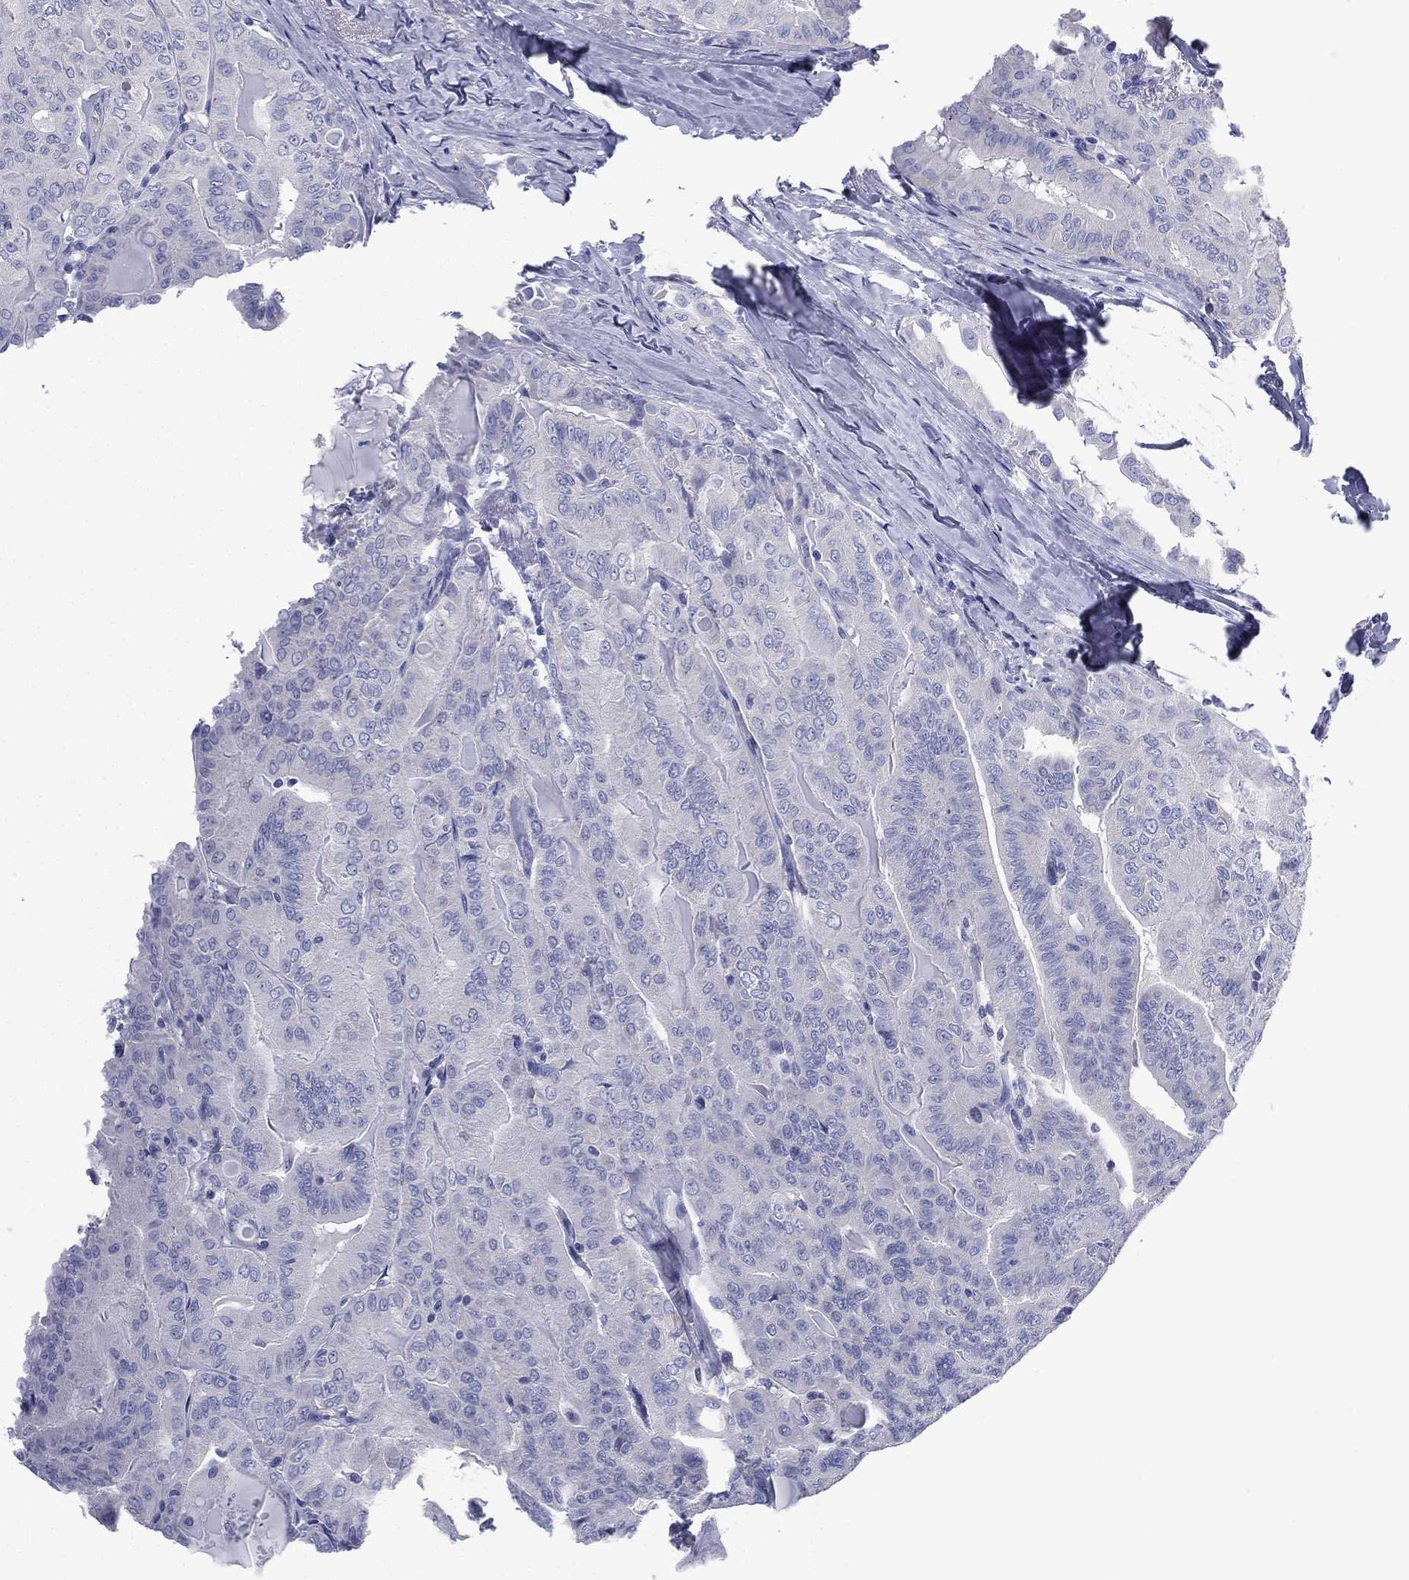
{"staining": {"intensity": "negative", "quantity": "none", "location": "none"}, "tissue": "thyroid cancer", "cell_type": "Tumor cells", "image_type": "cancer", "snomed": [{"axis": "morphology", "description": "Papillary adenocarcinoma, NOS"}, {"axis": "topography", "description": "Thyroid gland"}], "caption": "Tumor cells show no significant protein positivity in thyroid cancer.", "gene": "FCER2", "patient": {"sex": "female", "age": 68}}